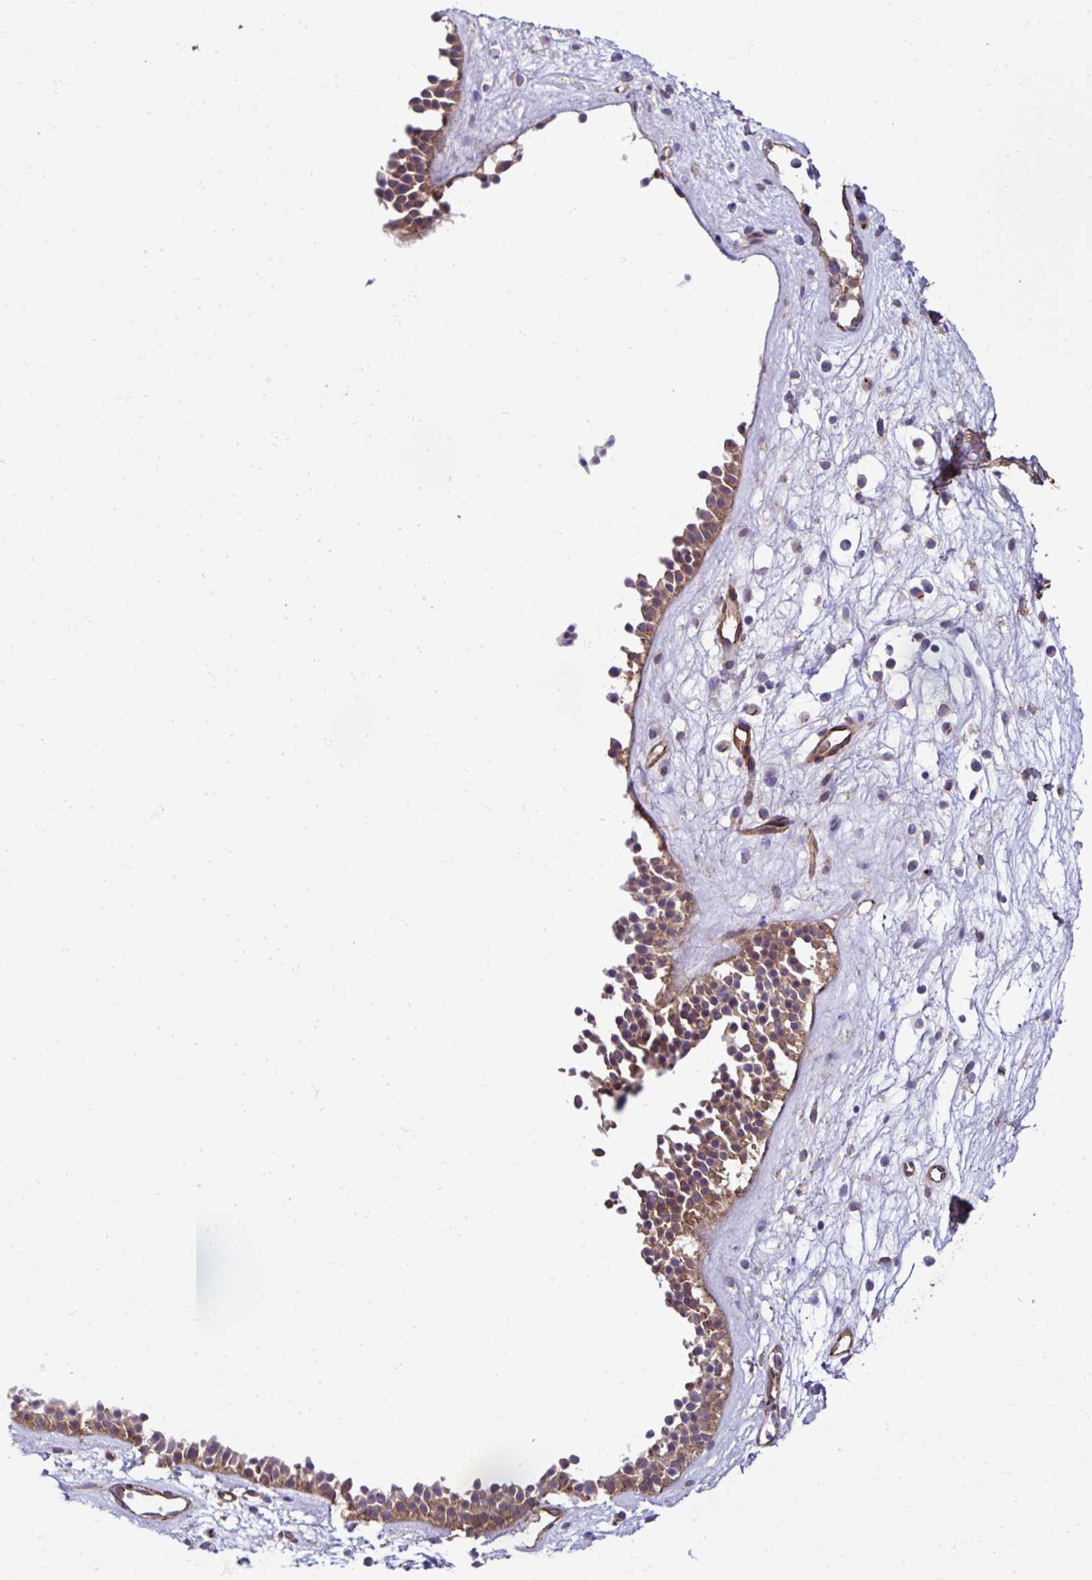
{"staining": {"intensity": "moderate", "quantity": "25%-75%", "location": "cytoplasmic/membranous"}, "tissue": "nasopharynx", "cell_type": "Respiratory epithelial cells", "image_type": "normal", "snomed": [{"axis": "morphology", "description": "Normal tissue, NOS"}, {"axis": "topography", "description": "Nasopharynx"}], "caption": "Nasopharynx stained with a brown dye exhibits moderate cytoplasmic/membranous positive staining in about 25%-75% of respiratory epithelial cells.", "gene": "TRIM52", "patient": {"sex": "male", "age": 56}}